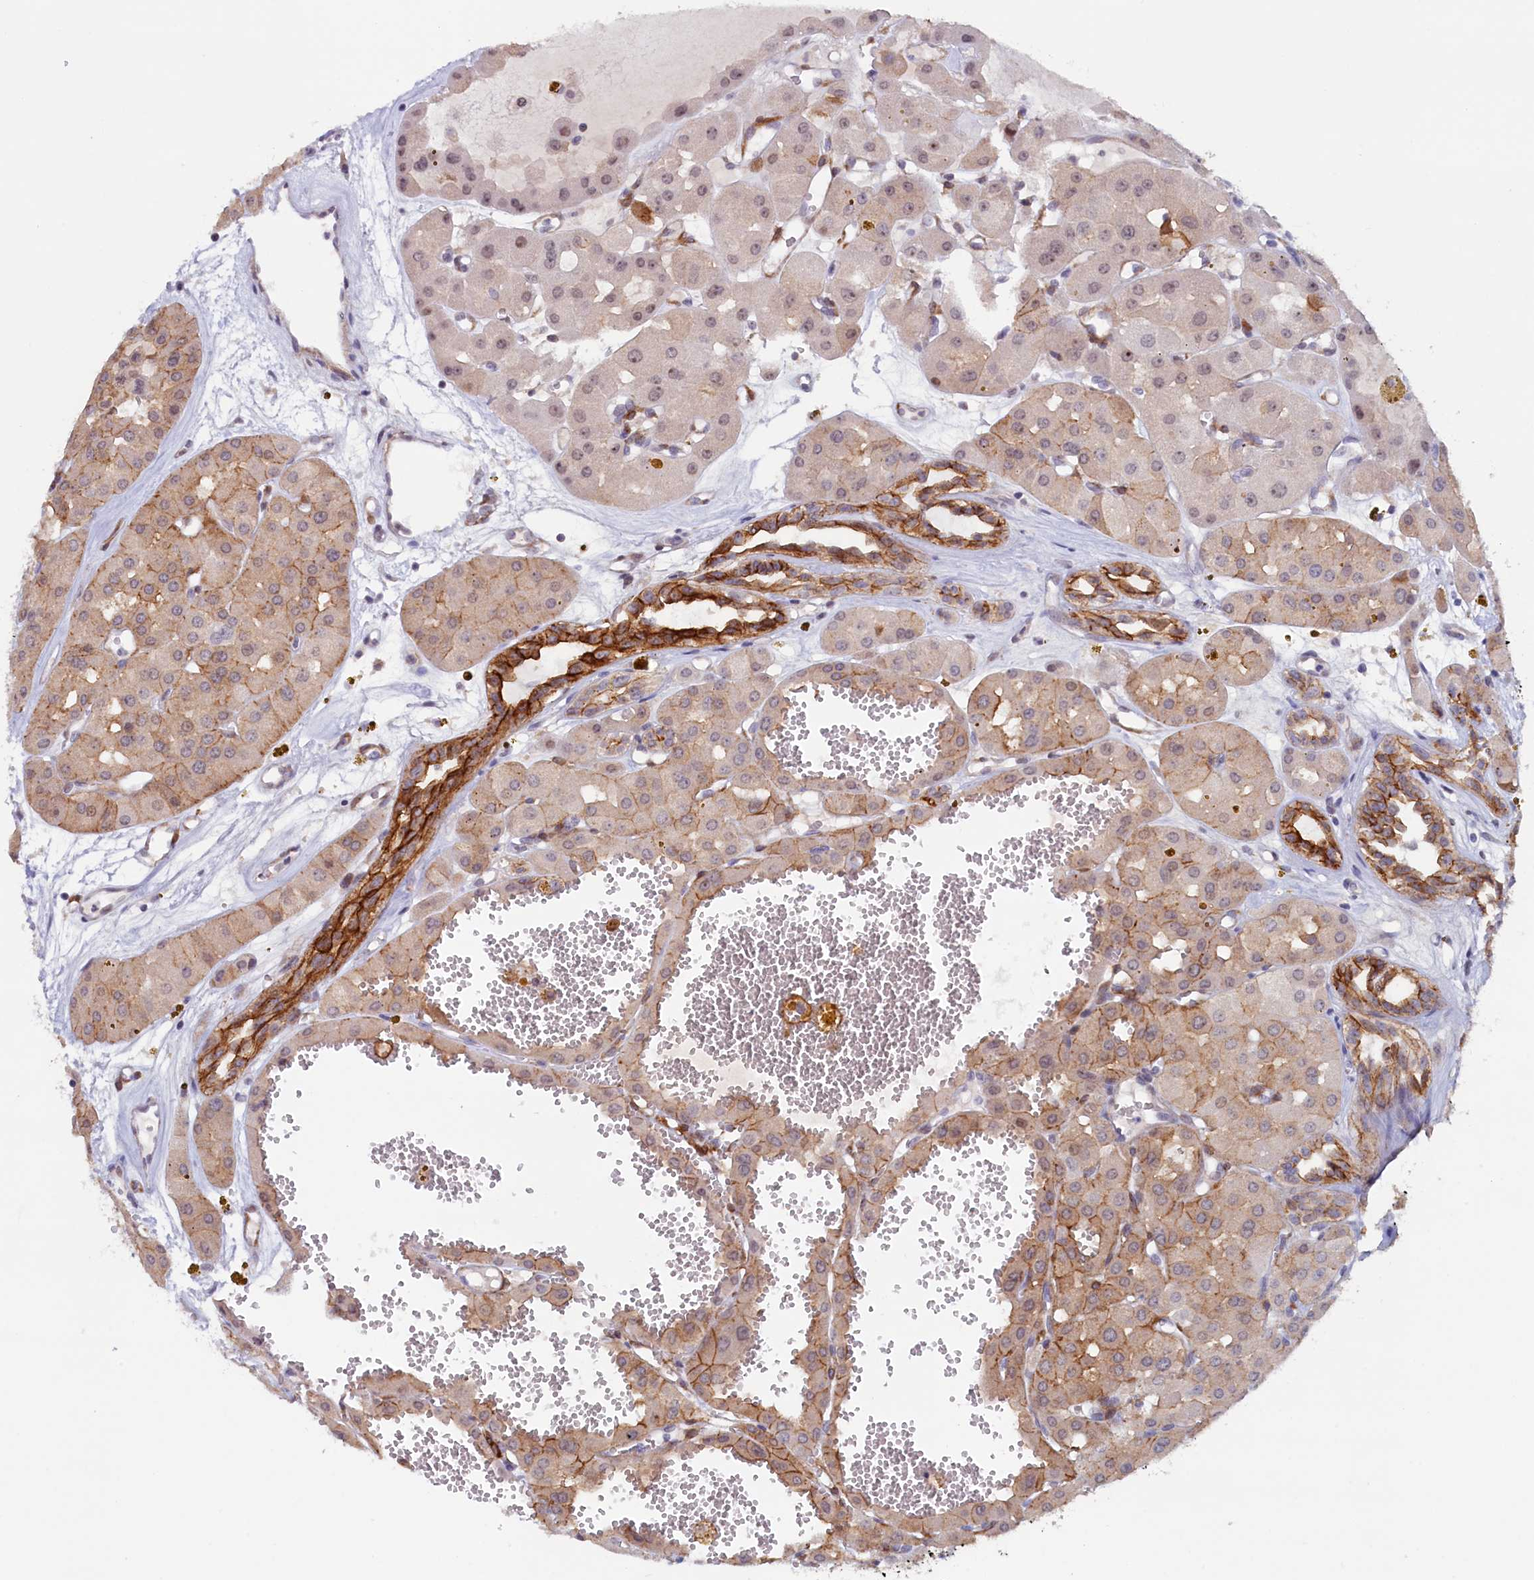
{"staining": {"intensity": "moderate", "quantity": ">75%", "location": "cytoplasmic/membranous,nuclear"}, "tissue": "renal cancer", "cell_type": "Tumor cells", "image_type": "cancer", "snomed": [{"axis": "morphology", "description": "Carcinoma, NOS"}, {"axis": "topography", "description": "Kidney"}], "caption": "Protein staining demonstrates moderate cytoplasmic/membranous and nuclear staining in approximately >75% of tumor cells in renal cancer.", "gene": "PACSIN3", "patient": {"sex": "female", "age": 75}}